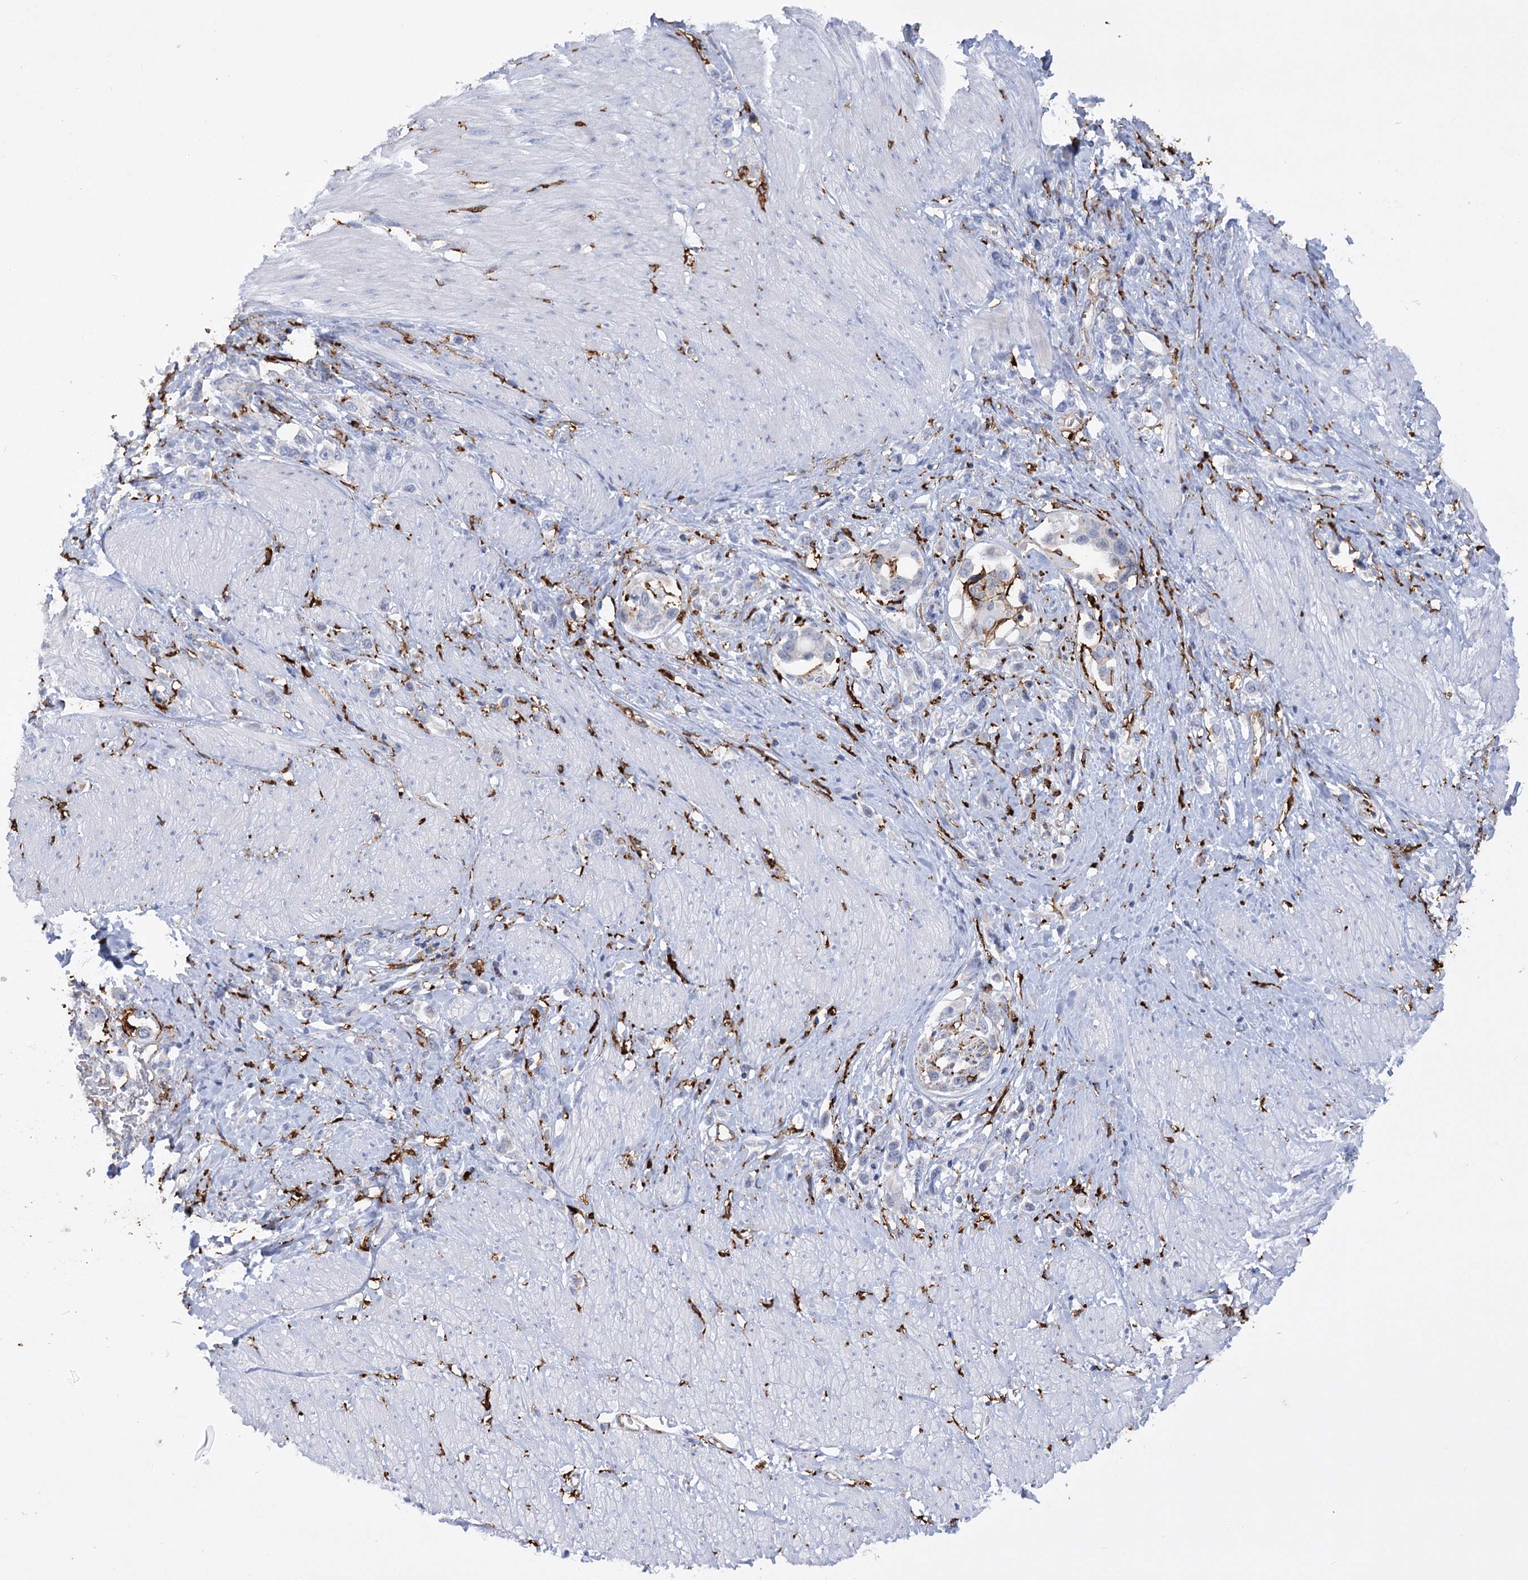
{"staining": {"intensity": "negative", "quantity": "none", "location": "none"}, "tissue": "stomach cancer", "cell_type": "Tumor cells", "image_type": "cancer", "snomed": [{"axis": "morphology", "description": "Normal tissue, NOS"}, {"axis": "morphology", "description": "Adenocarcinoma, NOS"}, {"axis": "topography", "description": "Stomach, upper"}, {"axis": "topography", "description": "Stomach"}], "caption": "Immunohistochemistry (IHC) image of neoplastic tissue: human stomach adenocarcinoma stained with DAB (3,3'-diaminobenzidine) displays no significant protein staining in tumor cells. (Immunohistochemistry (IHC), brightfield microscopy, high magnification).", "gene": "PIWIL4", "patient": {"sex": "female", "age": 65}}